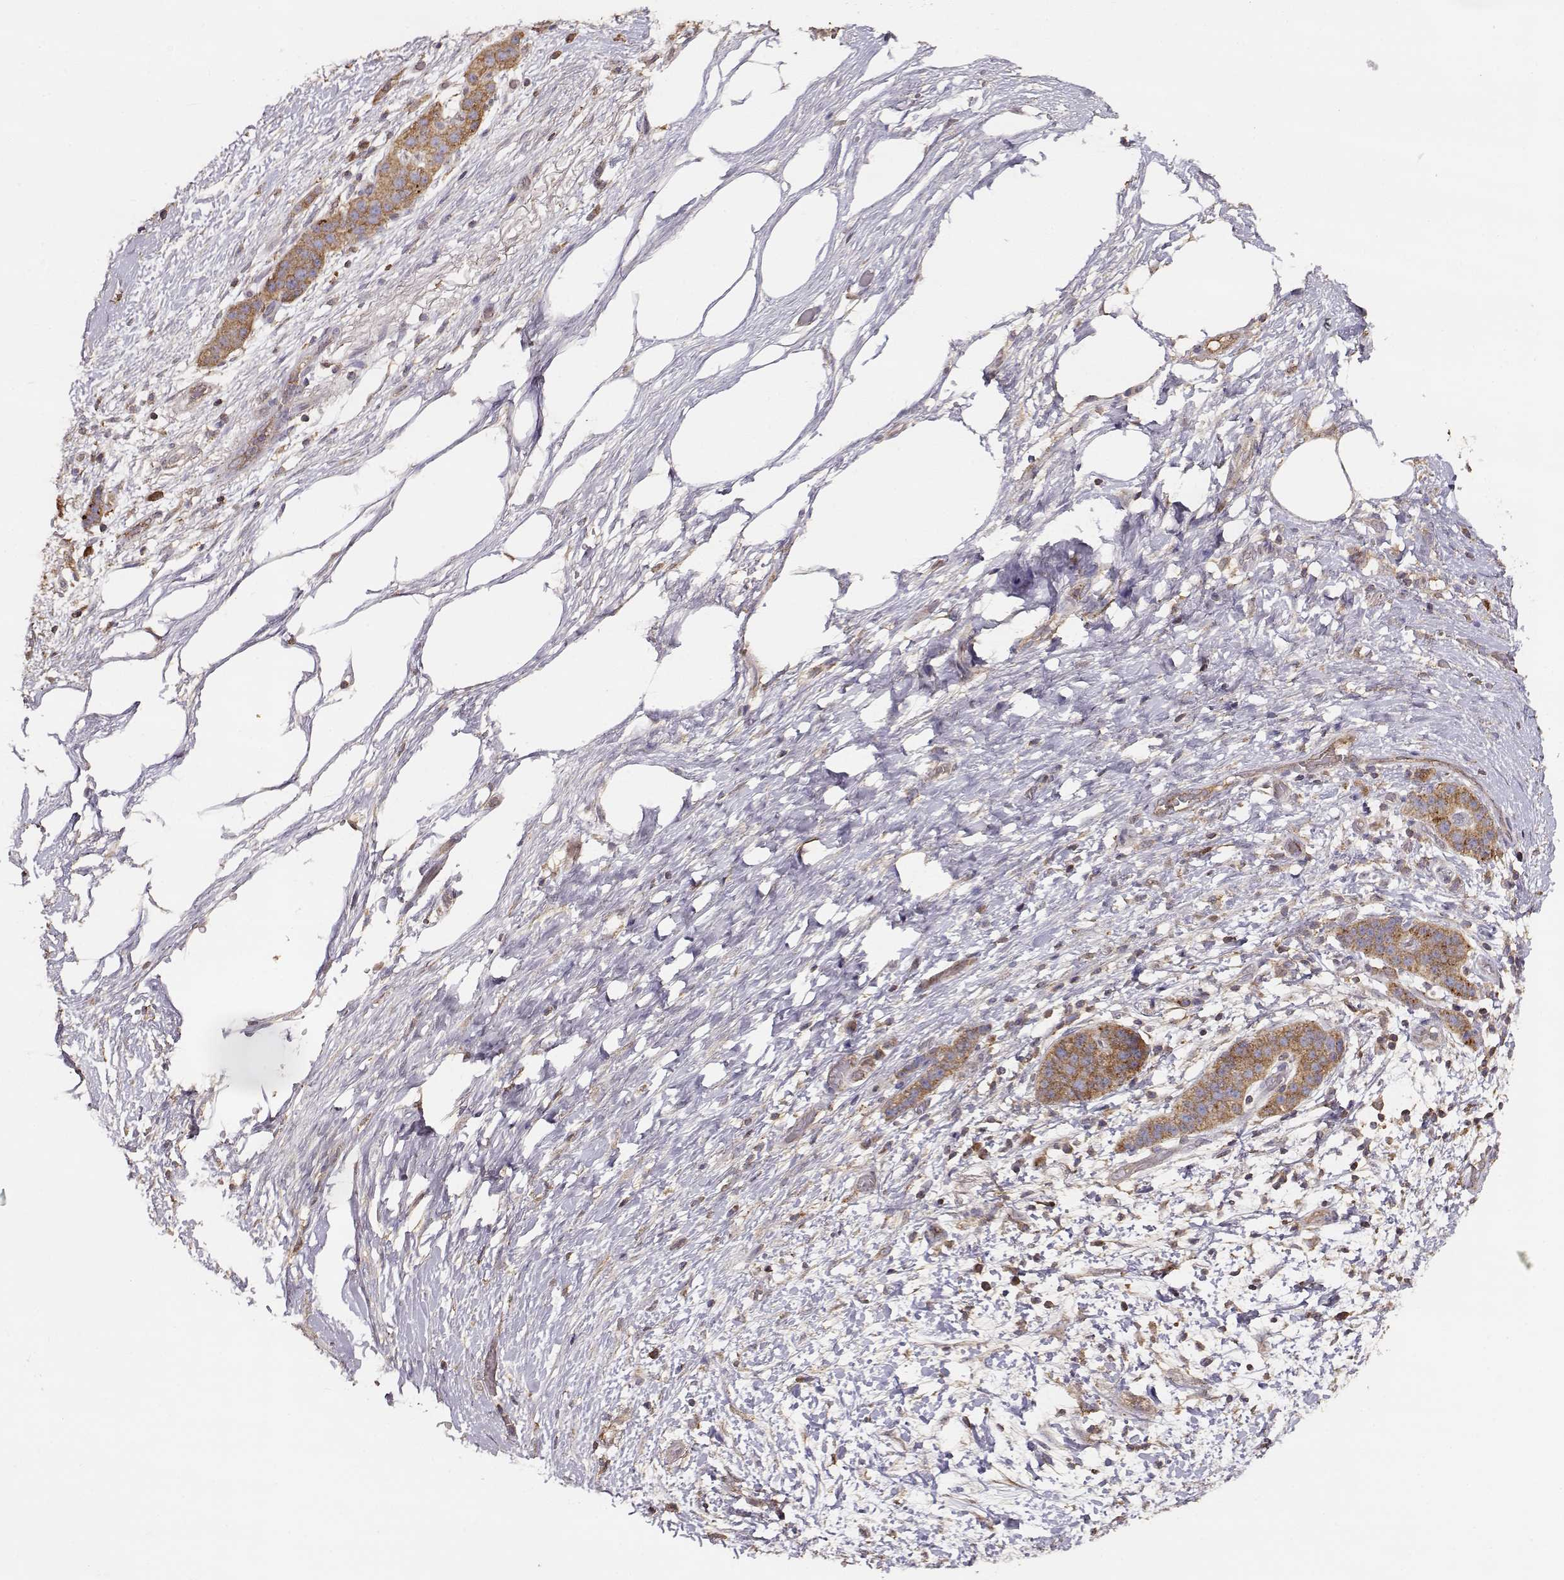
{"staining": {"intensity": "moderate", "quantity": ">75%", "location": "cytoplasmic/membranous"}, "tissue": "pancreatic cancer", "cell_type": "Tumor cells", "image_type": "cancer", "snomed": [{"axis": "morphology", "description": "Adenocarcinoma, NOS"}, {"axis": "topography", "description": "Pancreas"}], "caption": "A high-resolution image shows IHC staining of adenocarcinoma (pancreatic), which exhibits moderate cytoplasmic/membranous staining in approximately >75% of tumor cells. (DAB (3,3'-diaminobenzidine) = brown stain, brightfield microscopy at high magnification).", "gene": "TARS3", "patient": {"sex": "female", "age": 72}}